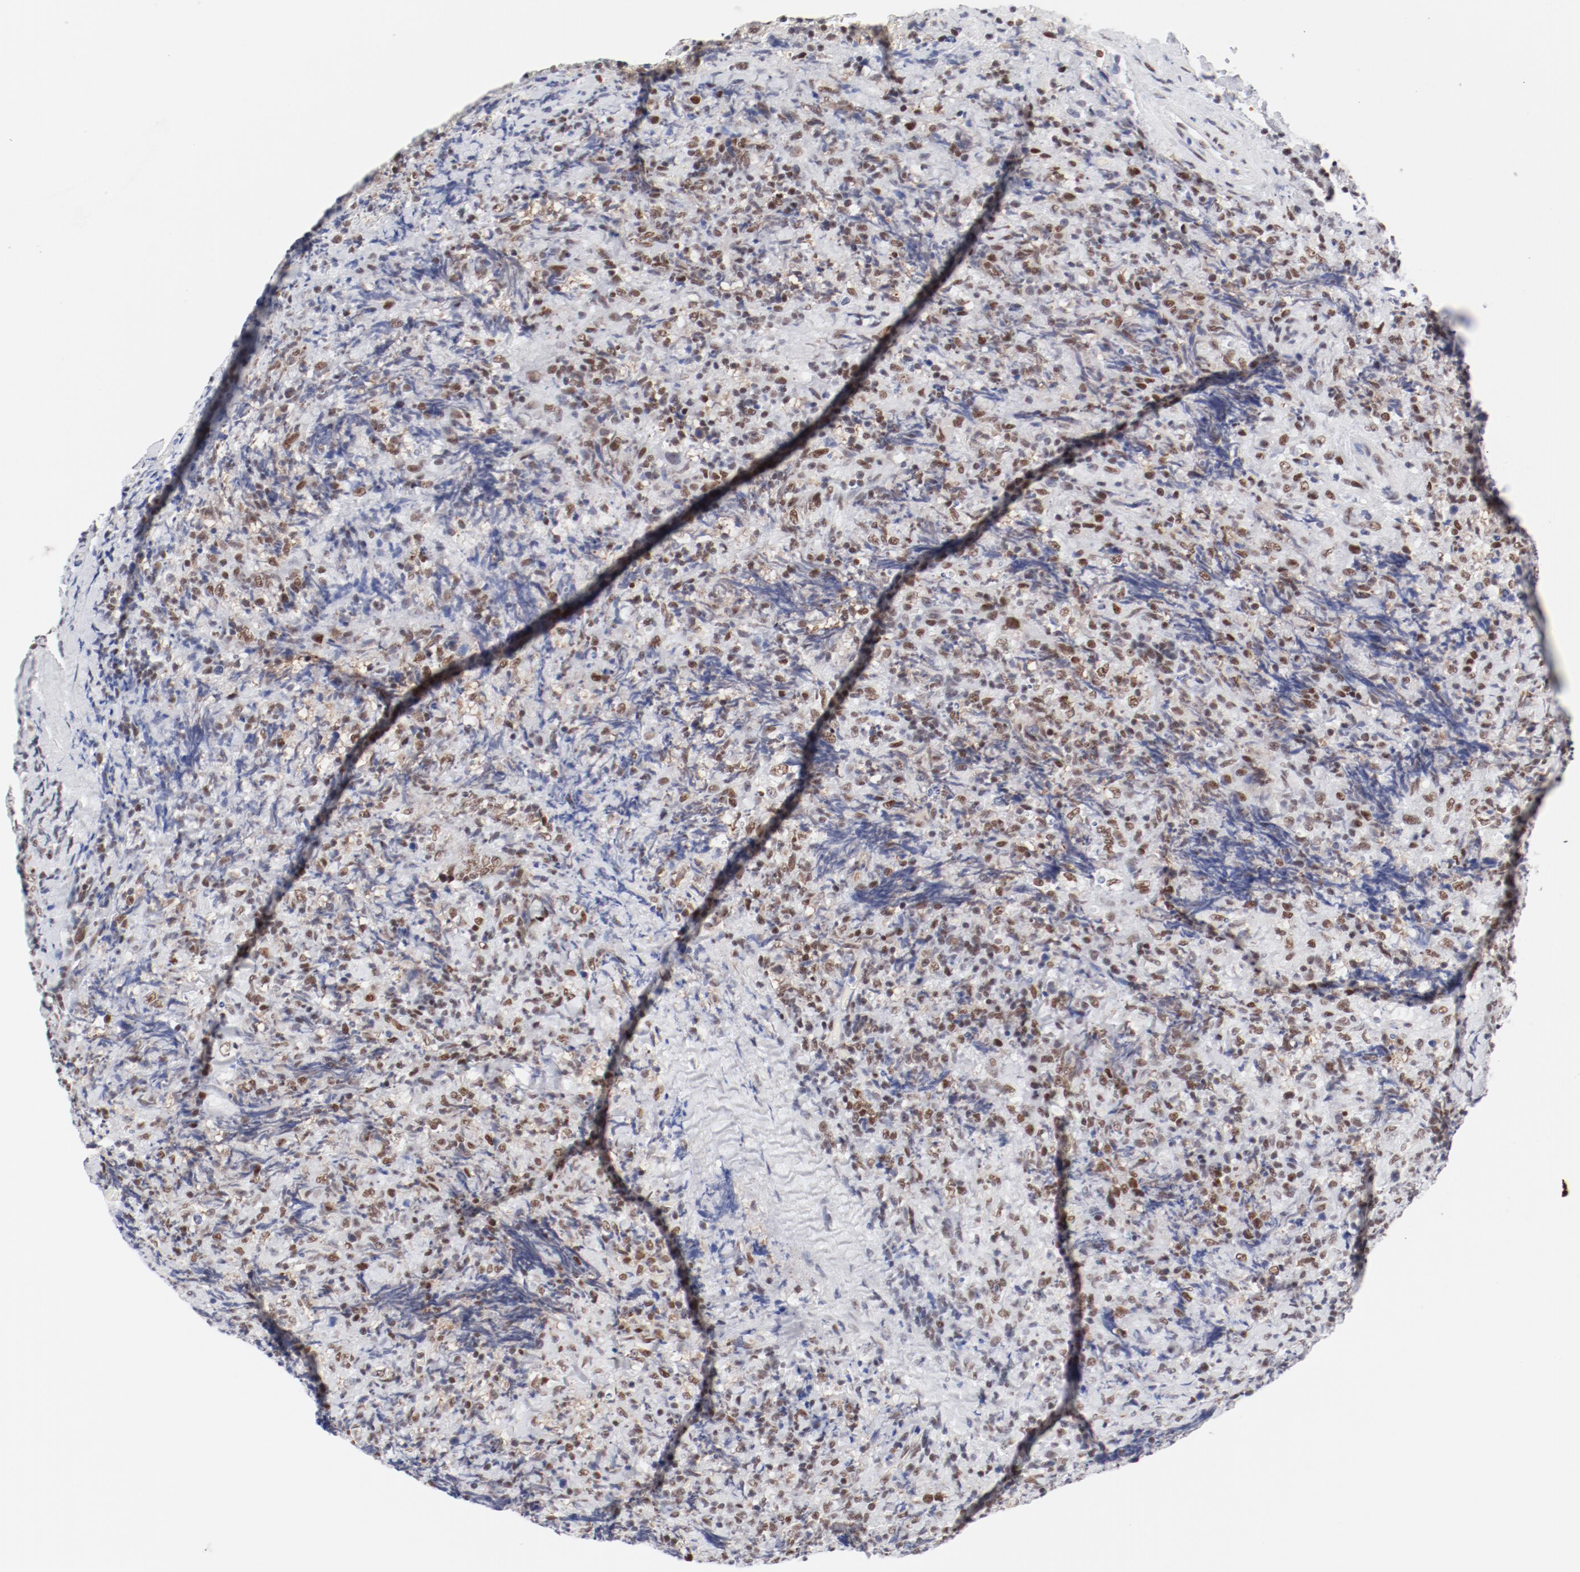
{"staining": {"intensity": "moderate", "quantity": ">75%", "location": "nuclear"}, "tissue": "lymphoma", "cell_type": "Tumor cells", "image_type": "cancer", "snomed": [{"axis": "morphology", "description": "Malignant lymphoma, non-Hodgkin's type, High grade"}, {"axis": "topography", "description": "Tonsil"}], "caption": "IHC photomicrograph of neoplastic tissue: human lymphoma stained using immunohistochemistry (IHC) displays medium levels of moderate protein expression localized specifically in the nuclear of tumor cells, appearing as a nuclear brown color.", "gene": "ATF2", "patient": {"sex": "female", "age": 36}}